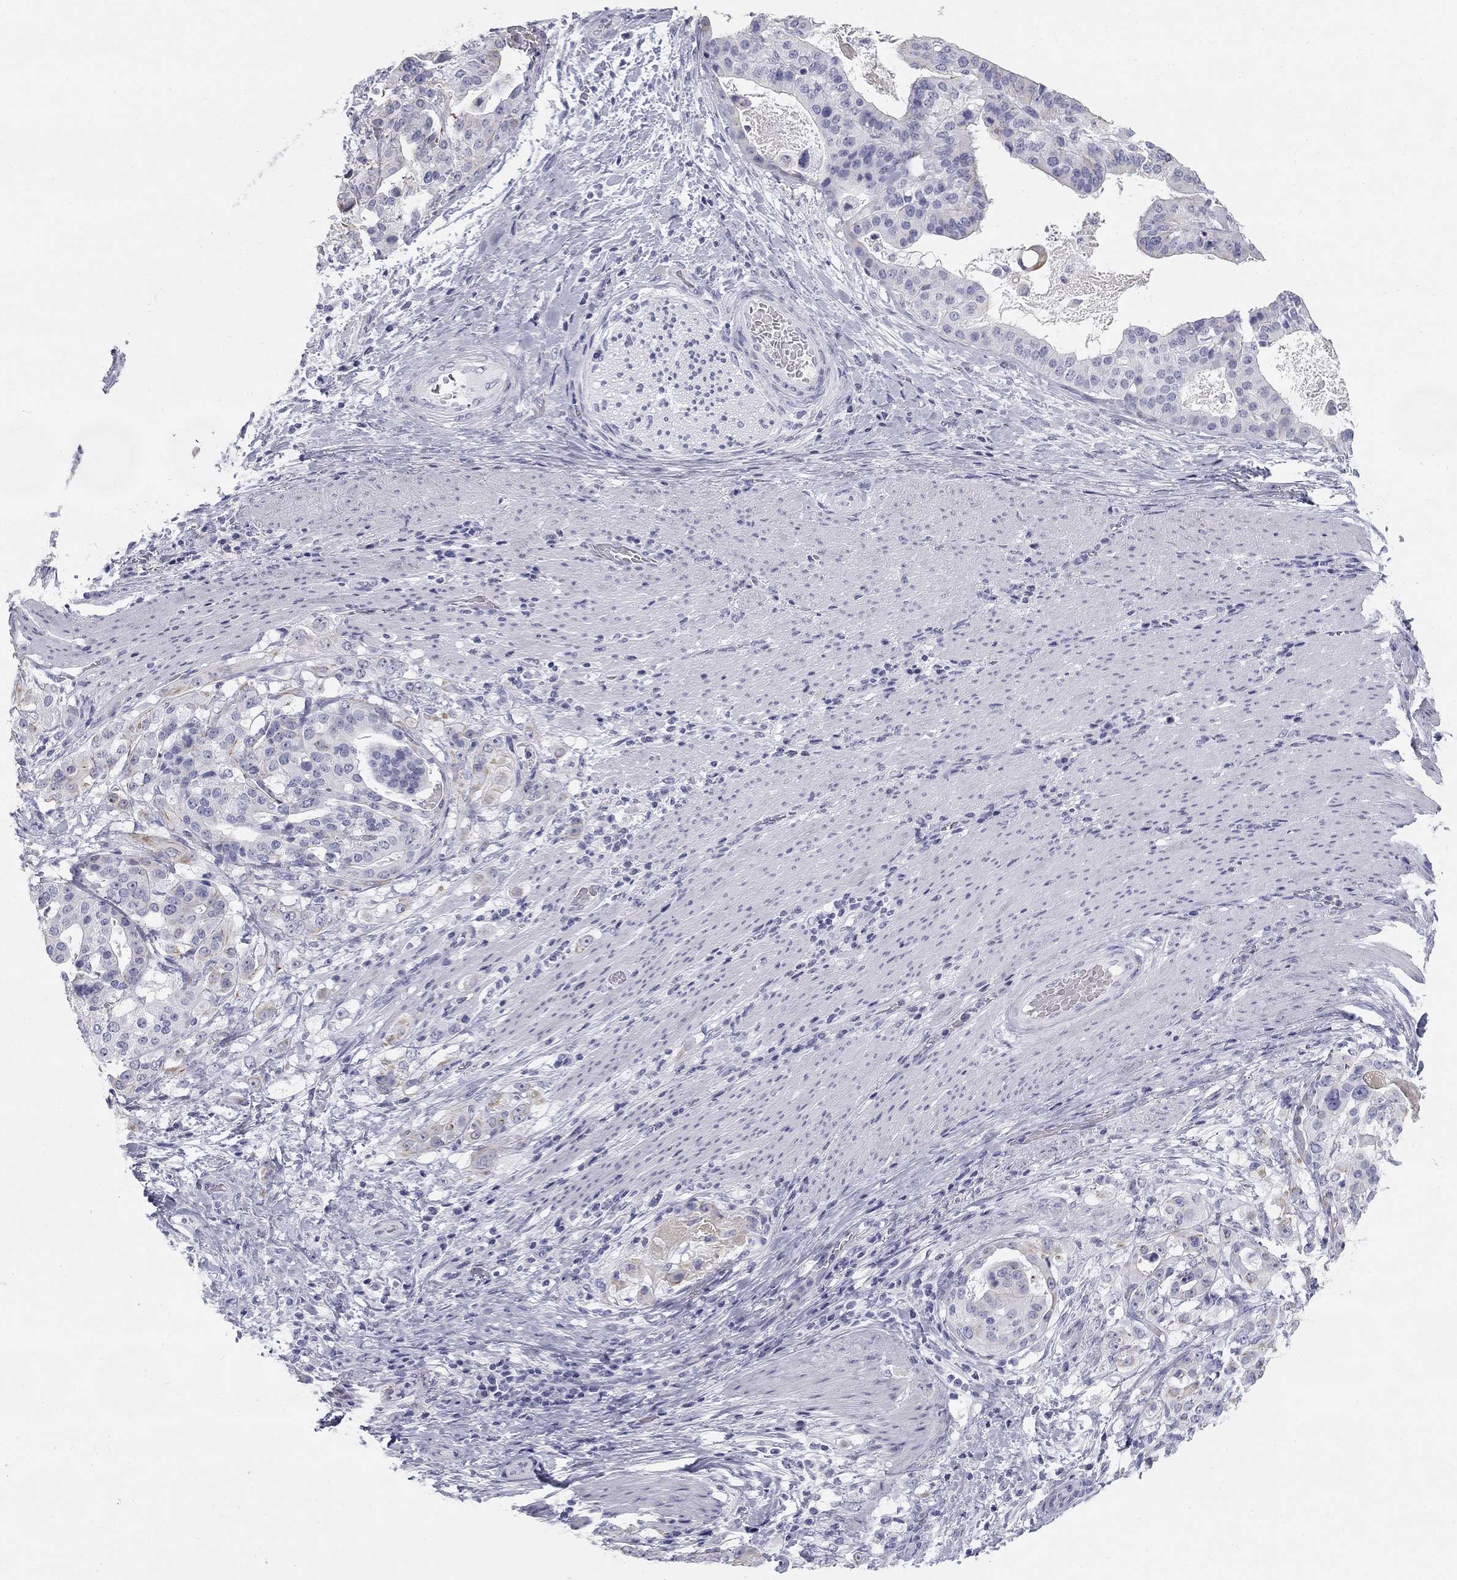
{"staining": {"intensity": "negative", "quantity": "none", "location": "none"}, "tissue": "stomach cancer", "cell_type": "Tumor cells", "image_type": "cancer", "snomed": [{"axis": "morphology", "description": "Adenocarcinoma, NOS"}, {"axis": "topography", "description": "Stomach"}], "caption": "The immunohistochemistry micrograph has no significant positivity in tumor cells of adenocarcinoma (stomach) tissue.", "gene": "SULT2B1", "patient": {"sex": "male", "age": 48}}